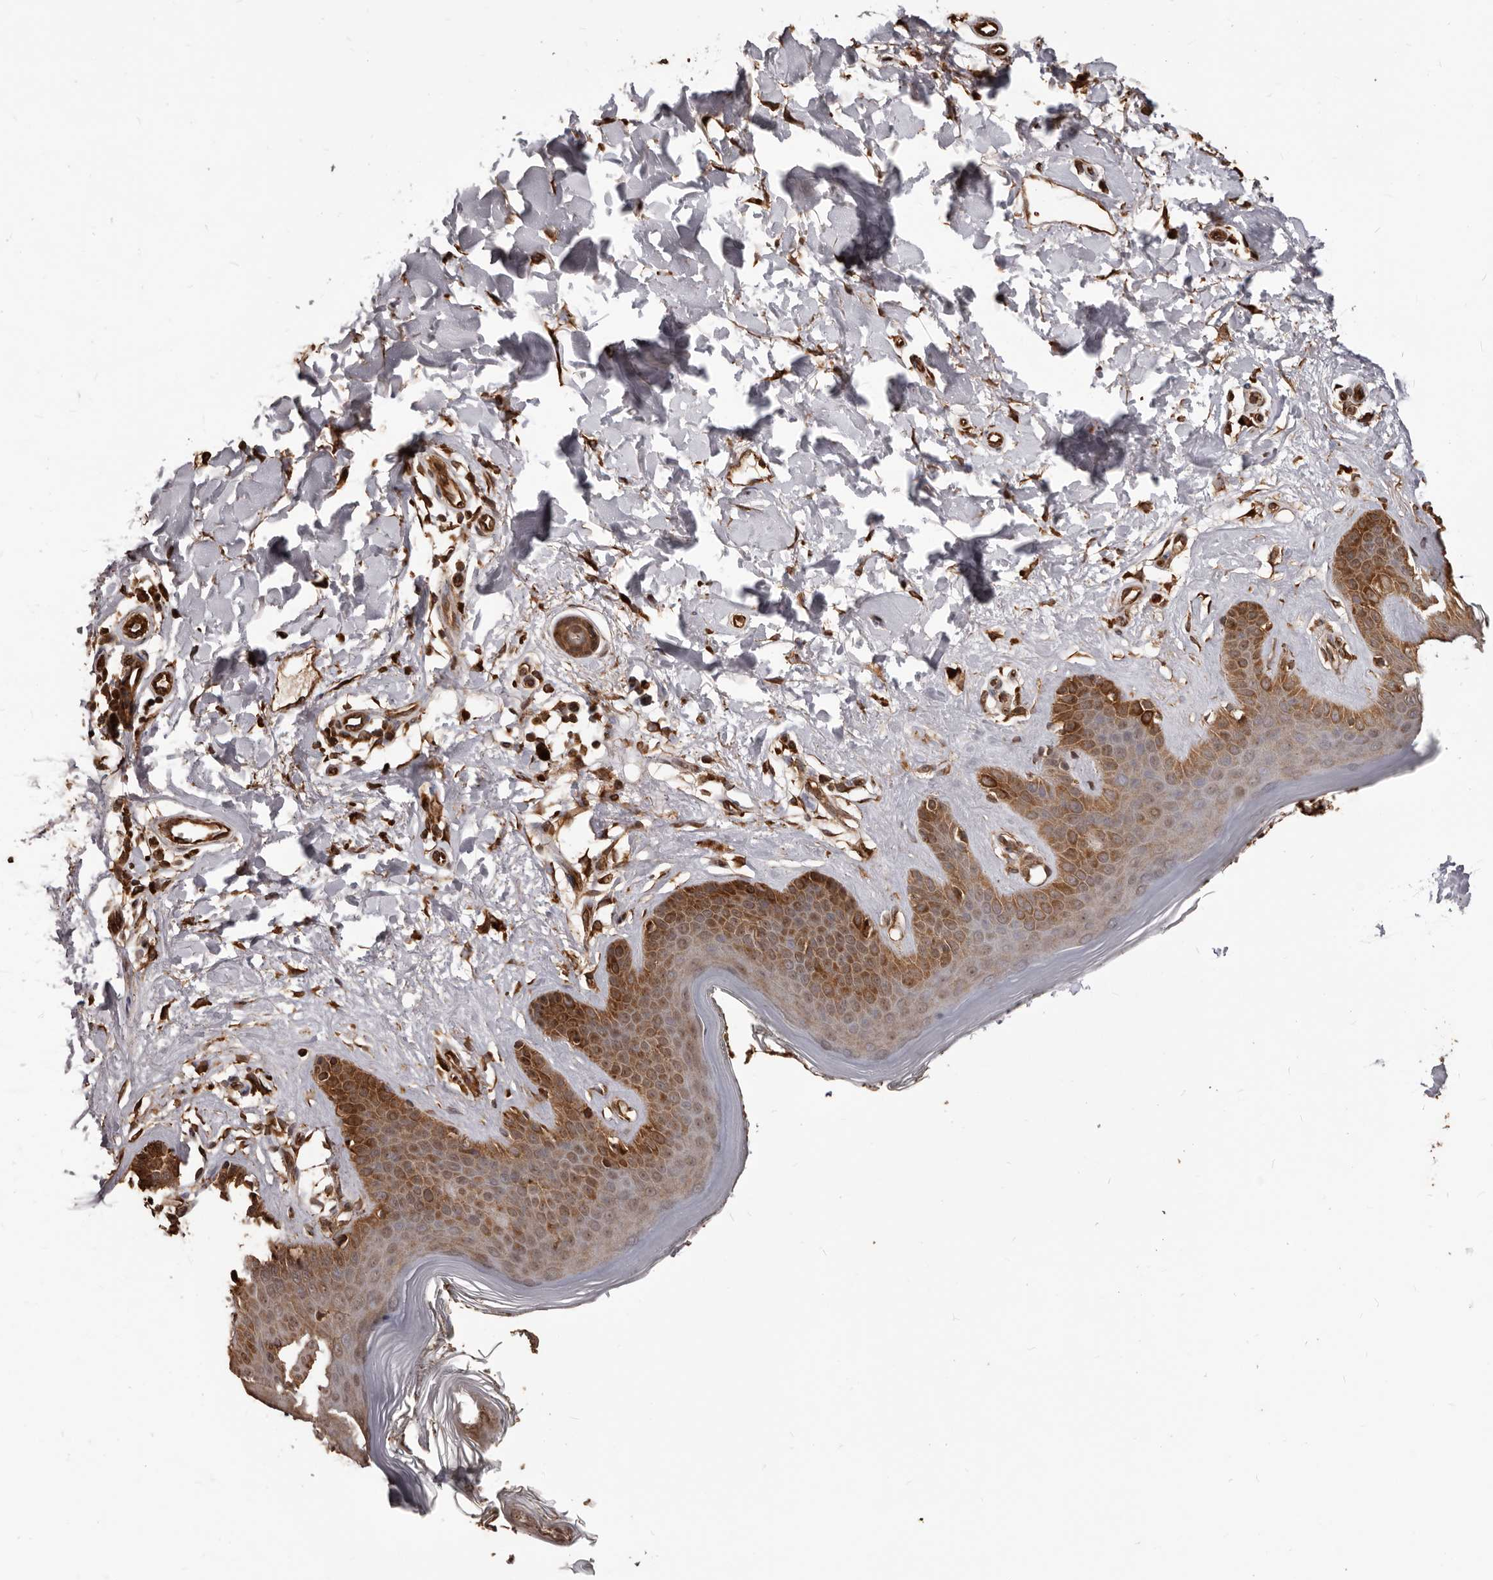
{"staining": {"intensity": "strong", "quantity": ">75%", "location": "cytoplasmic/membranous"}, "tissue": "skin", "cell_type": "Fibroblasts", "image_type": "normal", "snomed": [{"axis": "morphology", "description": "Normal tissue, NOS"}, {"axis": "topography", "description": "Skin"}], "caption": "IHC of benign human skin demonstrates high levels of strong cytoplasmic/membranous staining in approximately >75% of fibroblasts.", "gene": "MTO1", "patient": {"sex": "female", "age": 64}}